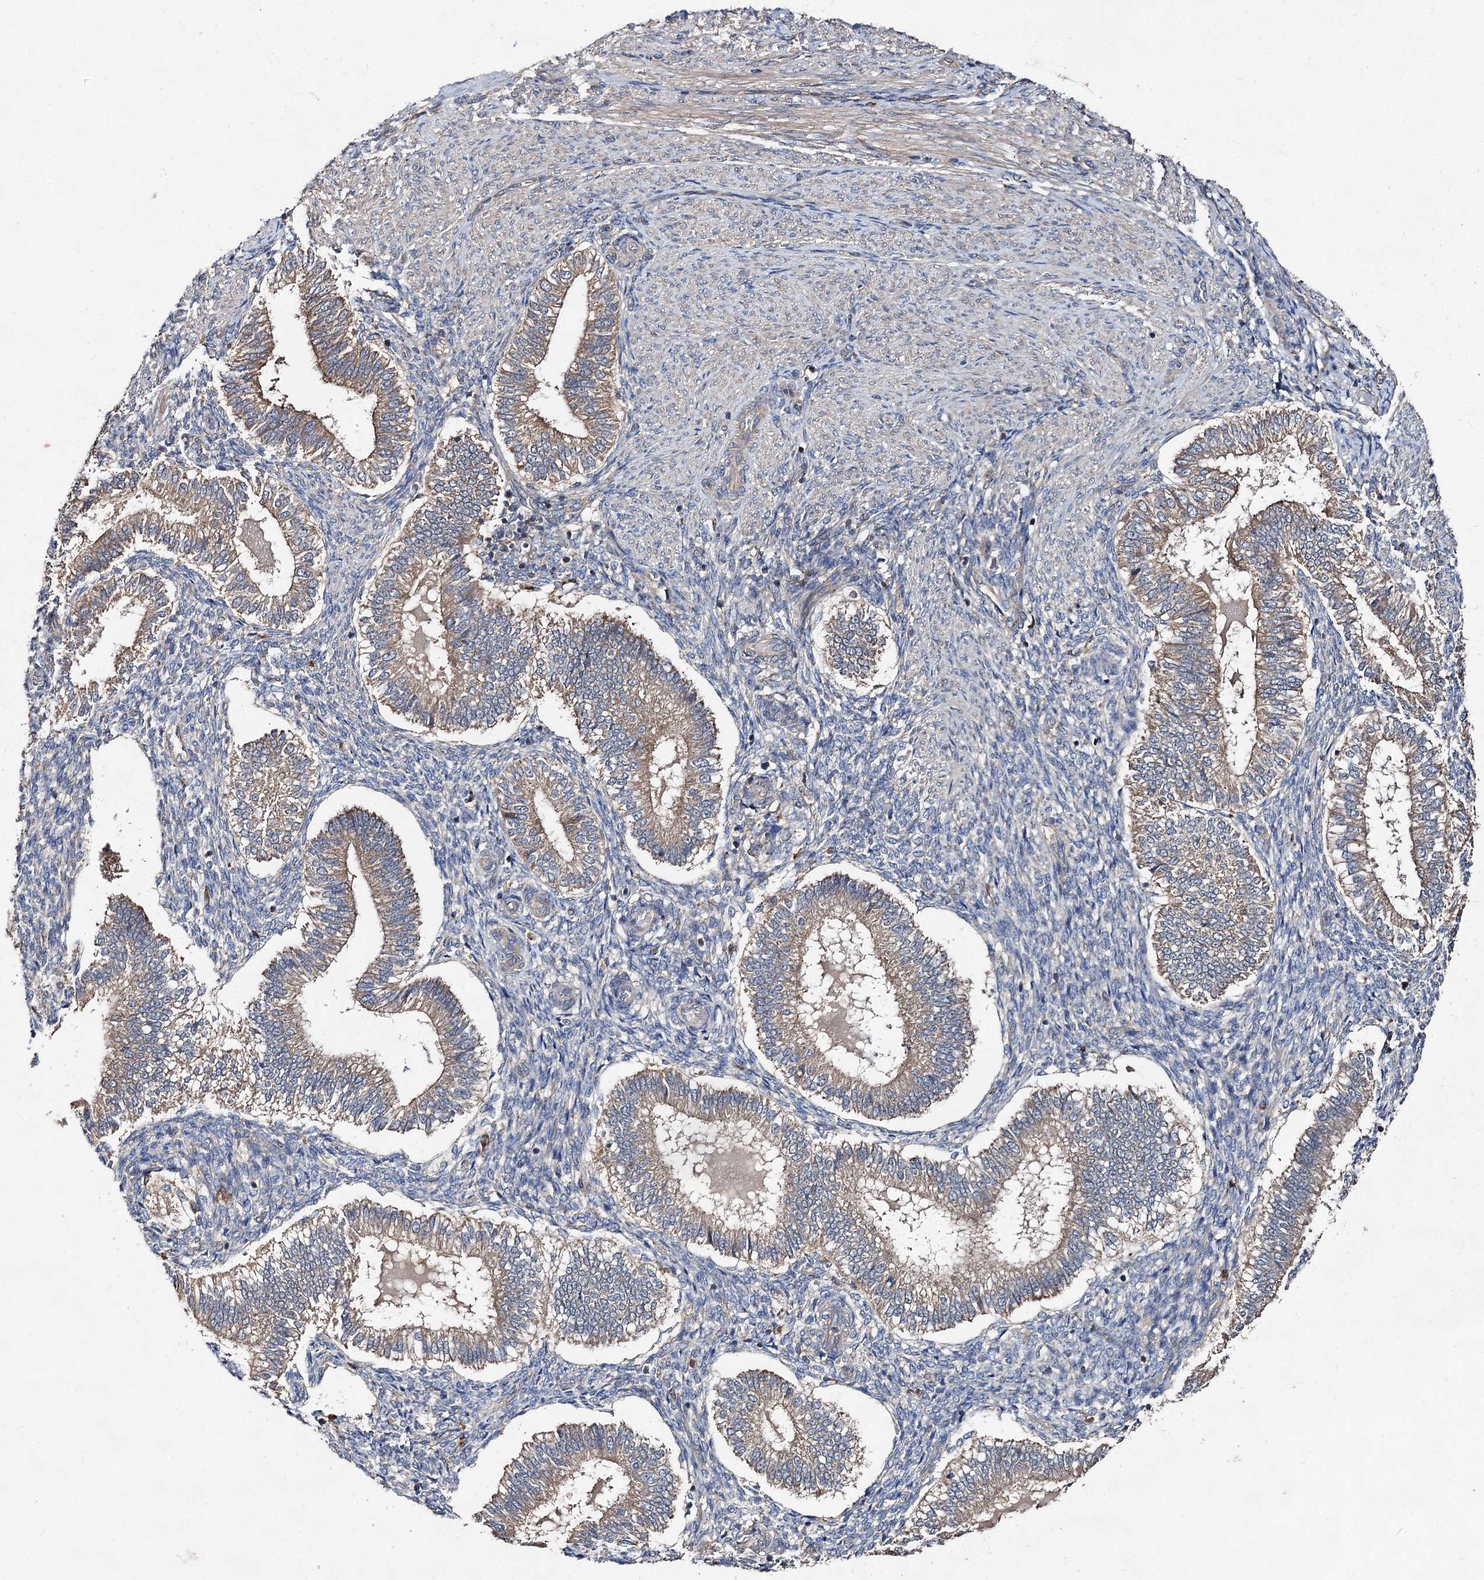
{"staining": {"intensity": "moderate", "quantity": "25%-75%", "location": "cytoplasmic/membranous"}, "tissue": "endometrium", "cell_type": "Cells in endometrial stroma", "image_type": "normal", "snomed": [{"axis": "morphology", "description": "Normal tissue, NOS"}, {"axis": "topography", "description": "Endometrium"}], "caption": "Immunohistochemistry image of benign endometrium: endometrium stained using immunohistochemistry displays medium levels of moderate protein expression localized specifically in the cytoplasmic/membranous of cells in endometrial stroma, appearing as a cytoplasmic/membranous brown color.", "gene": "VPS29", "patient": {"sex": "female", "age": 25}}